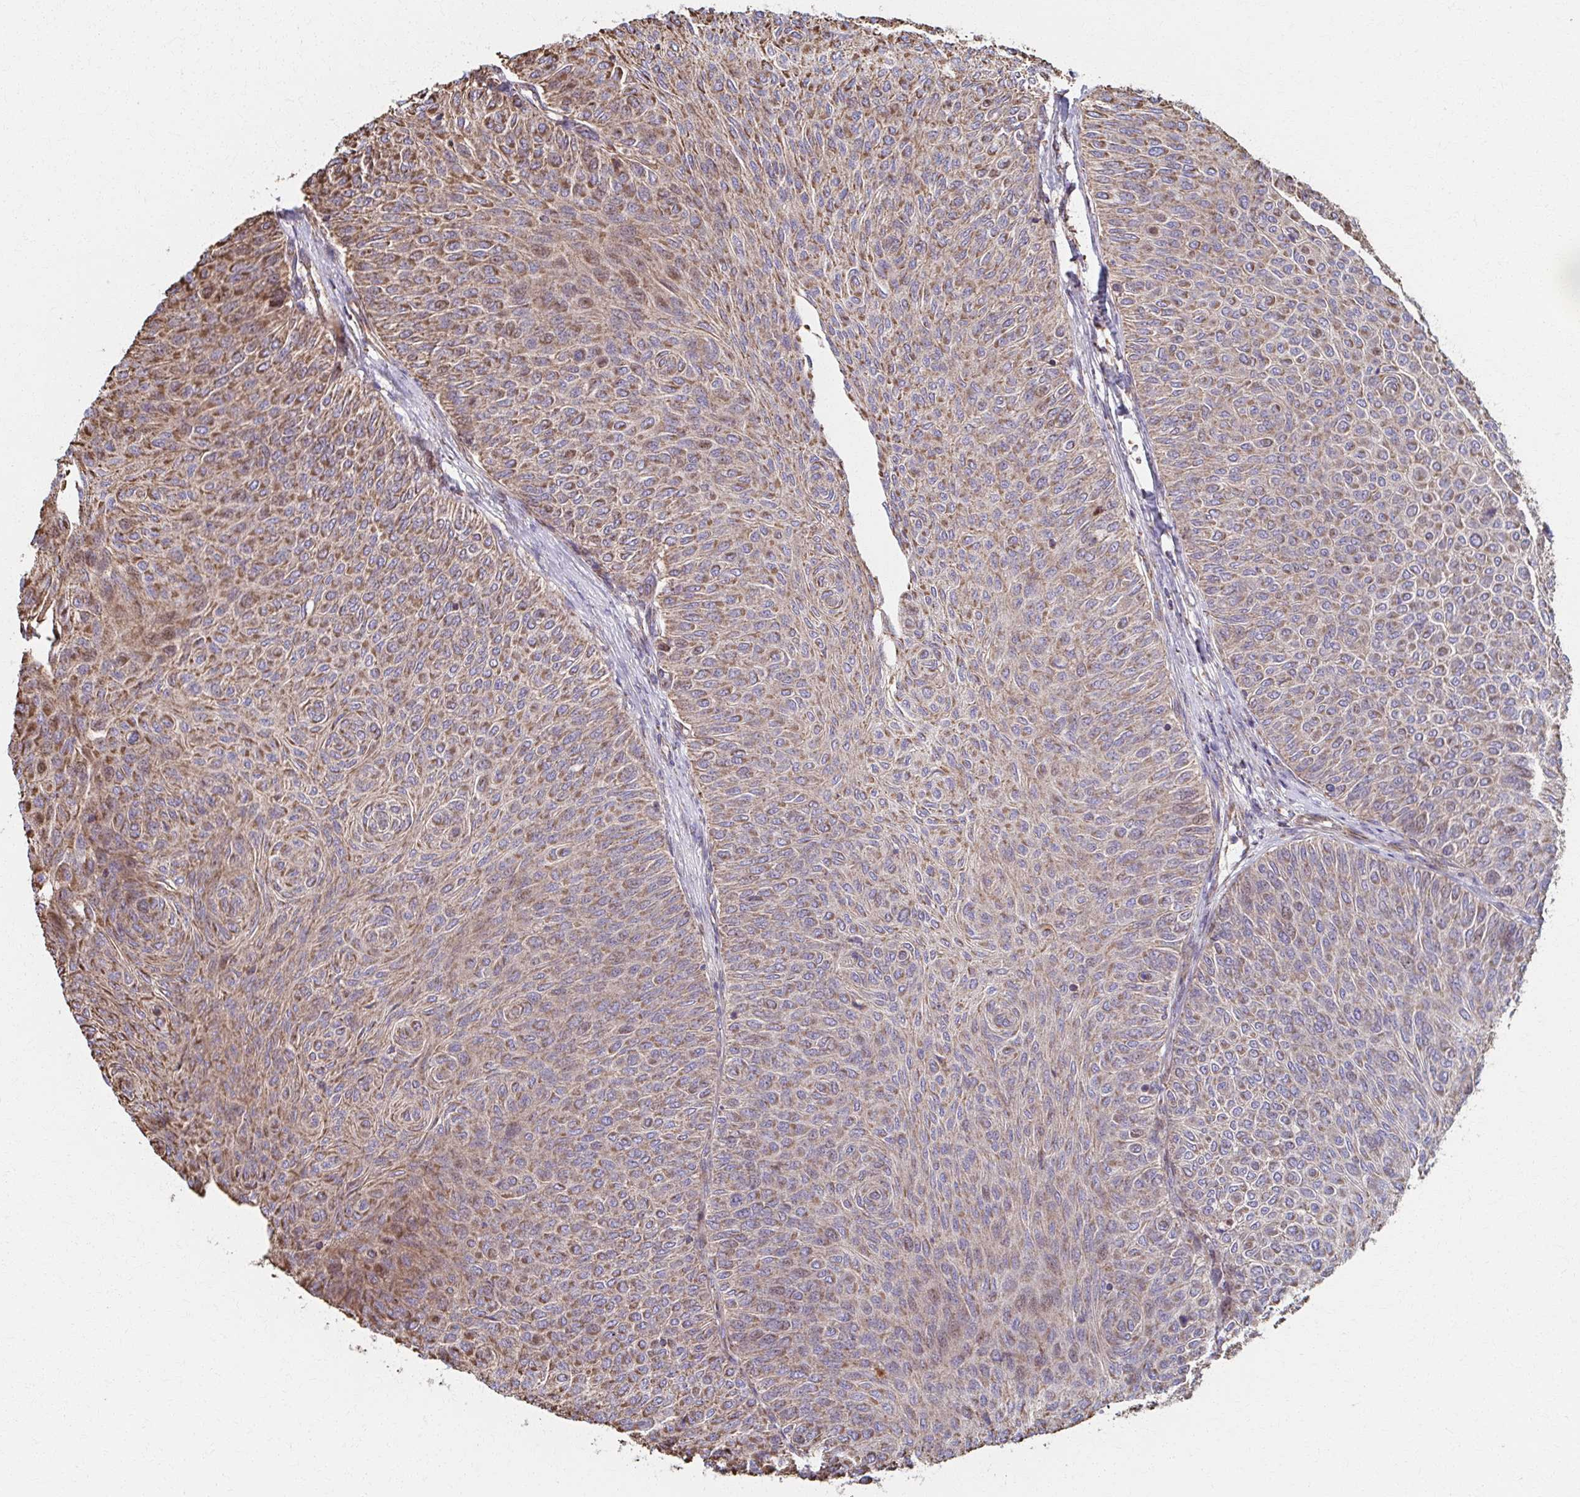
{"staining": {"intensity": "moderate", "quantity": ">75%", "location": "cytoplasmic/membranous"}, "tissue": "urothelial cancer", "cell_type": "Tumor cells", "image_type": "cancer", "snomed": [{"axis": "morphology", "description": "Urothelial carcinoma, Low grade"}, {"axis": "topography", "description": "Urinary bladder"}], "caption": "IHC micrograph of neoplastic tissue: urothelial carcinoma (low-grade) stained using IHC demonstrates medium levels of moderate protein expression localized specifically in the cytoplasmic/membranous of tumor cells, appearing as a cytoplasmic/membranous brown color.", "gene": "SAT1", "patient": {"sex": "male", "age": 78}}